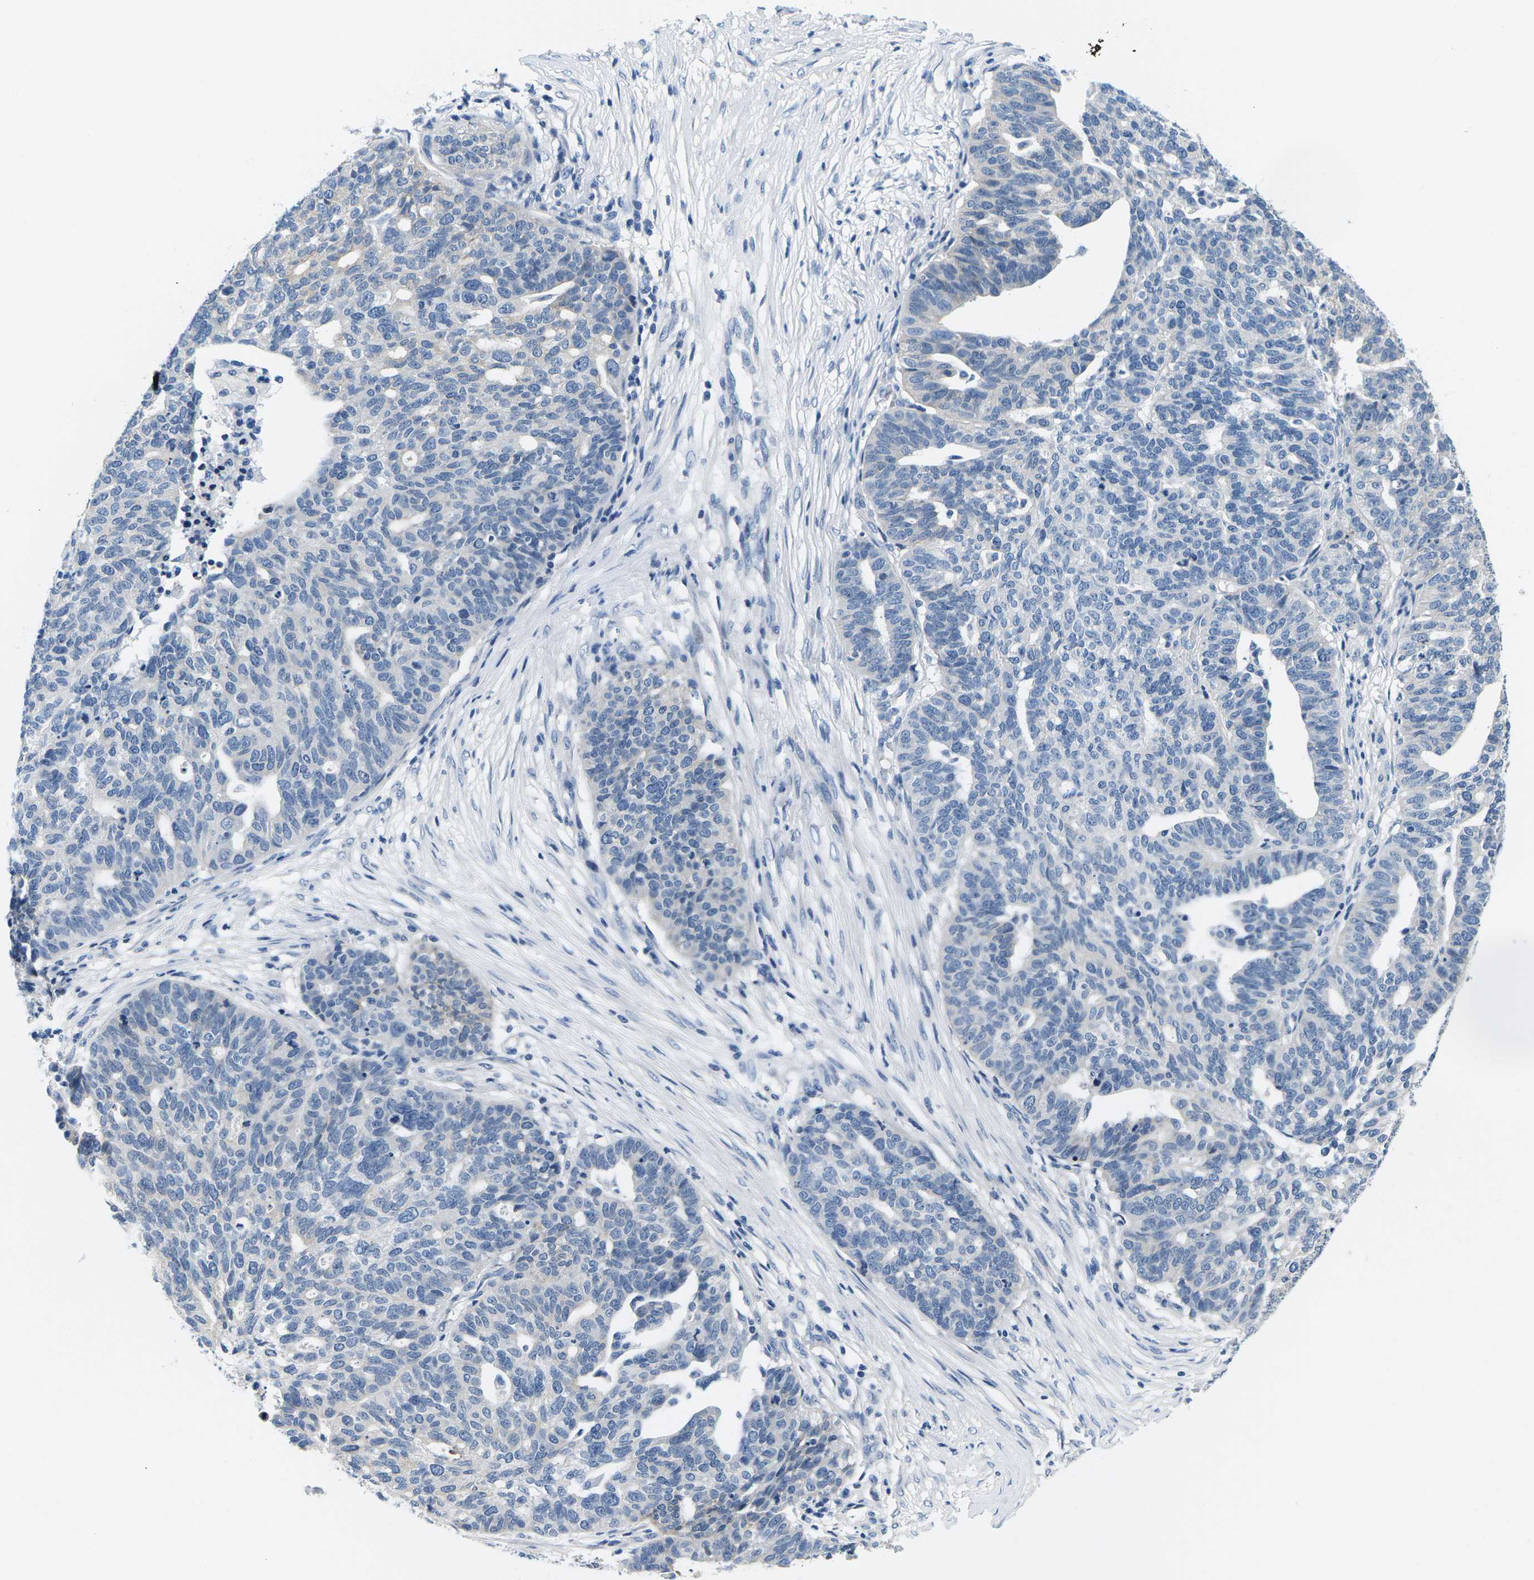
{"staining": {"intensity": "negative", "quantity": "none", "location": "none"}, "tissue": "ovarian cancer", "cell_type": "Tumor cells", "image_type": "cancer", "snomed": [{"axis": "morphology", "description": "Cystadenocarcinoma, serous, NOS"}, {"axis": "topography", "description": "Ovary"}], "caption": "Tumor cells are negative for protein expression in human serous cystadenocarcinoma (ovarian). Brightfield microscopy of immunohistochemistry stained with DAB (3,3'-diaminobenzidine) (brown) and hematoxylin (blue), captured at high magnification.", "gene": "TSPAN2", "patient": {"sex": "female", "age": 59}}